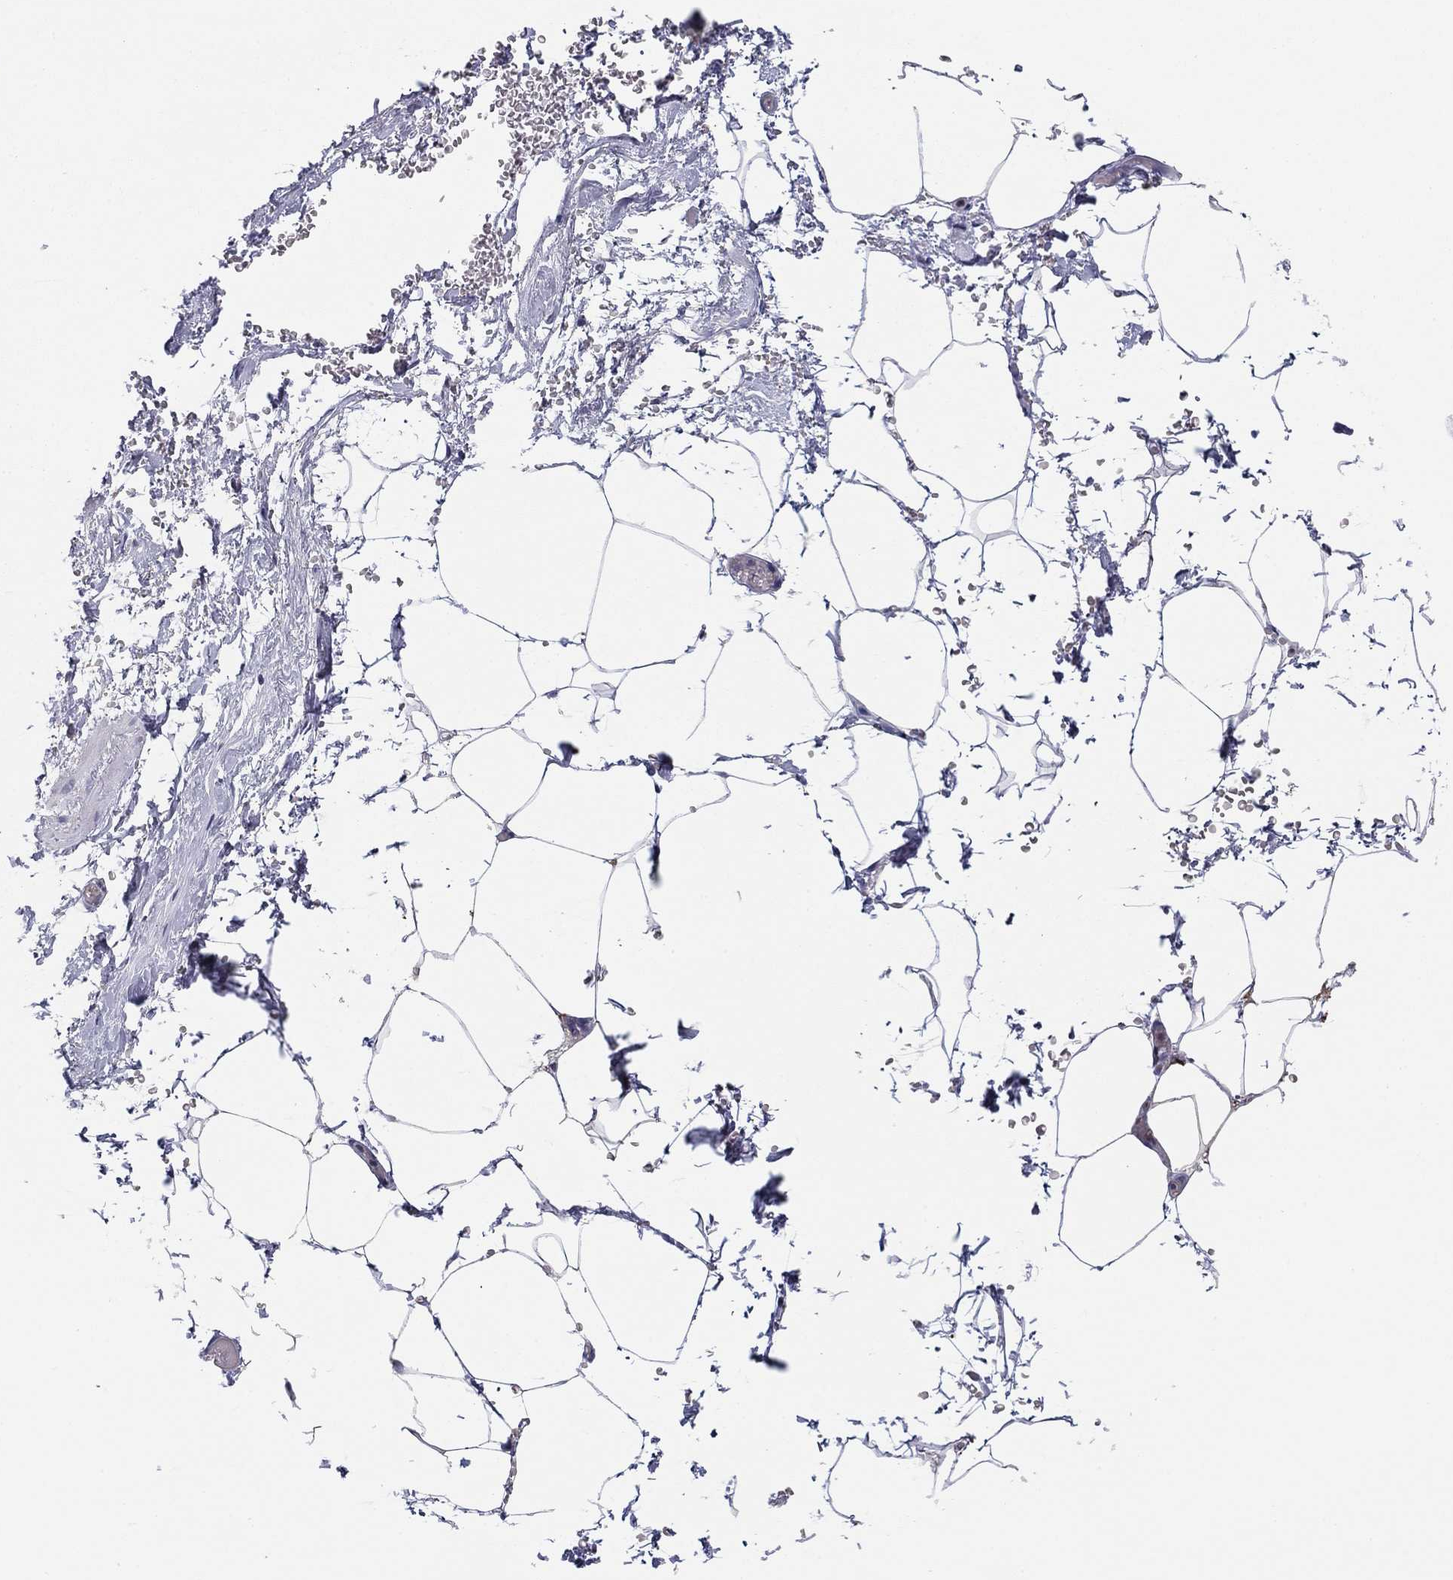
{"staining": {"intensity": "negative", "quantity": "none", "location": "none"}, "tissue": "adipose tissue", "cell_type": "Adipocytes", "image_type": "normal", "snomed": [{"axis": "morphology", "description": "Normal tissue, NOS"}, {"axis": "topography", "description": "Soft tissue"}, {"axis": "topography", "description": "Adipose tissue"}, {"axis": "topography", "description": "Vascular tissue"}, {"axis": "topography", "description": "Peripheral nerve tissue"}], "caption": "High power microscopy histopathology image of an immunohistochemistry histopathology image of normal adipose tissue, revealing no significant staining in adipocytes. (DAB immunohistochemistry (IHC) with hematoxylin counter stain).", "gene": "PDXK", "patient": {"sex": "male", "age": 68}}